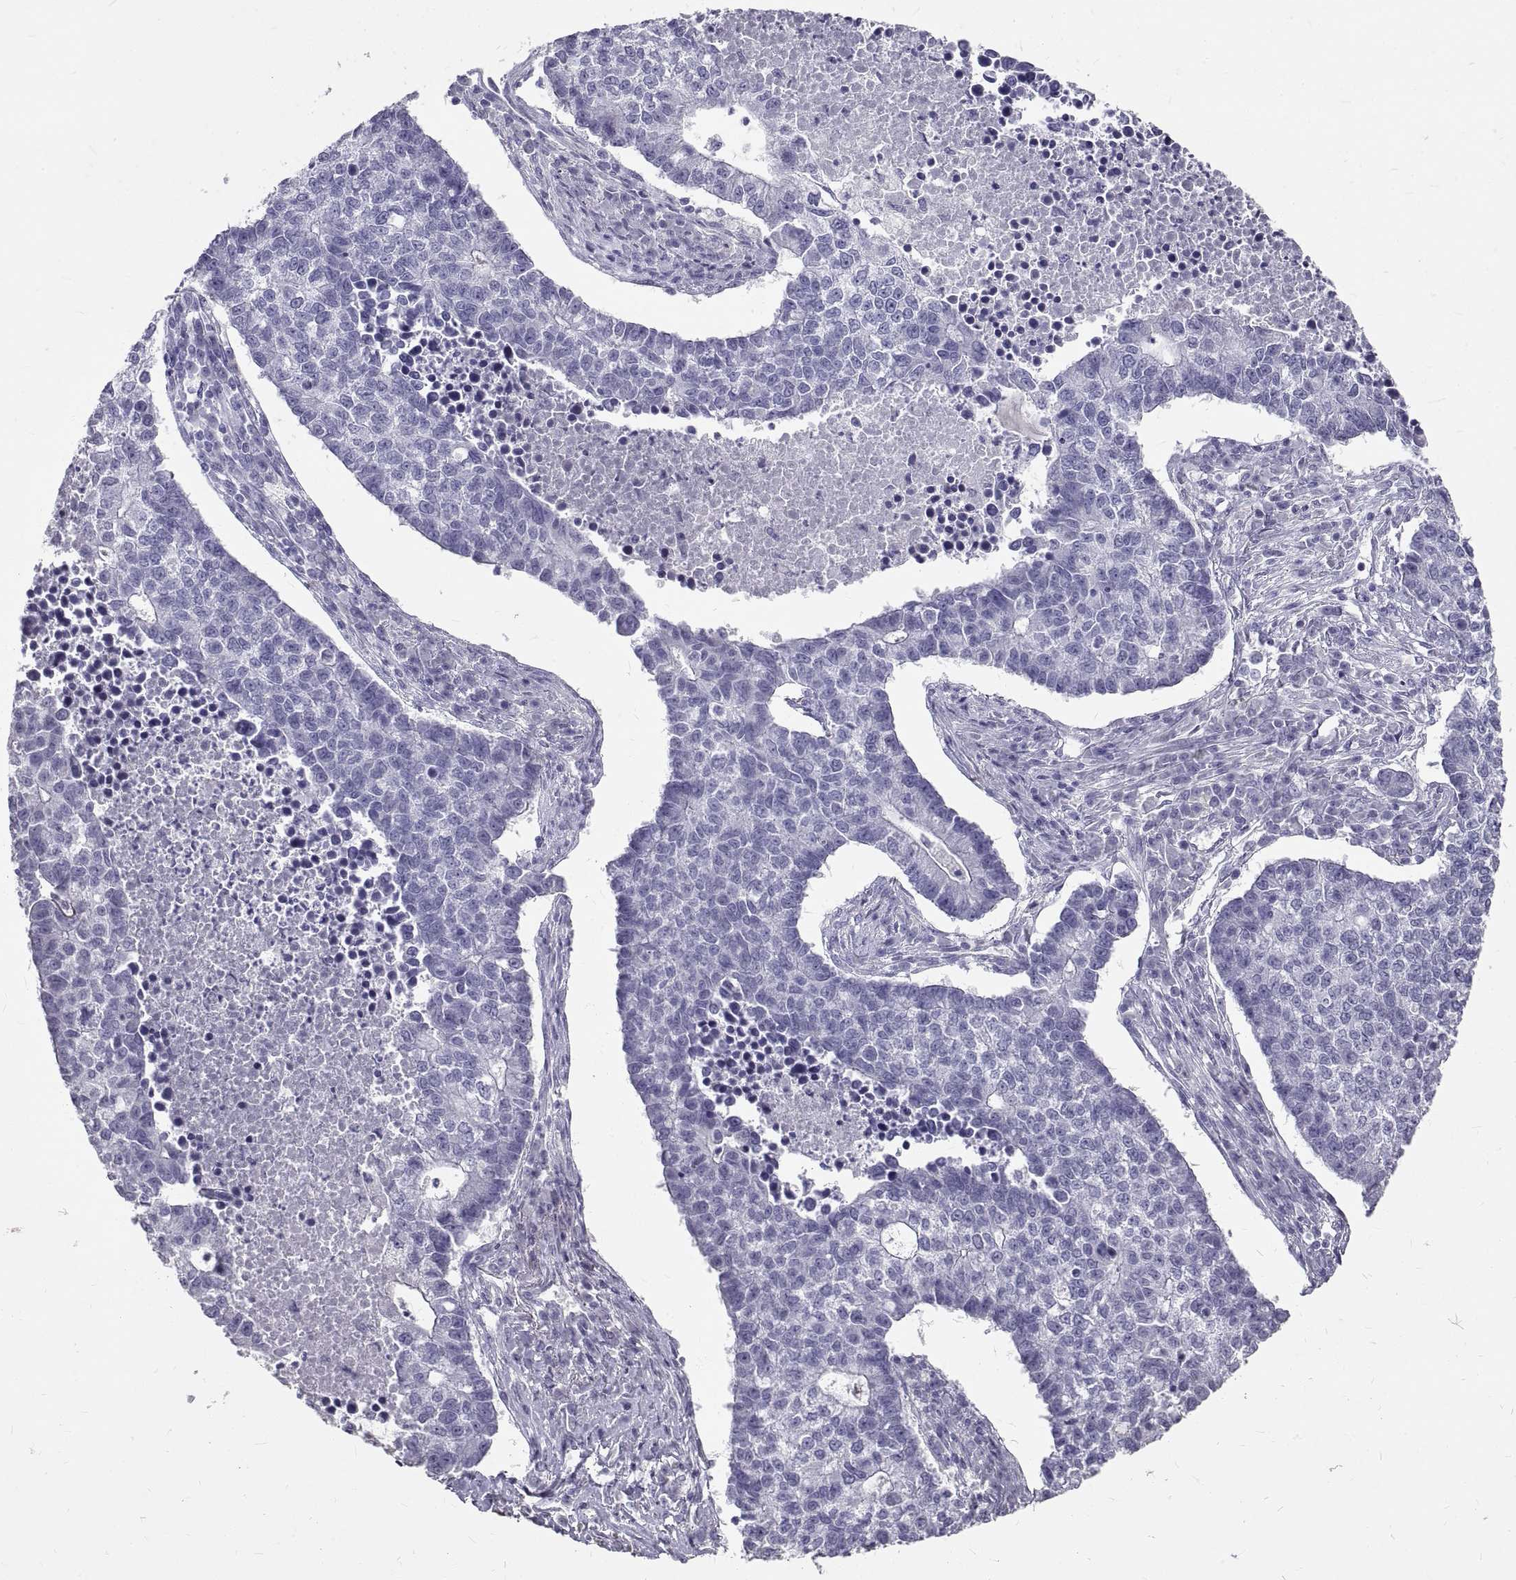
{"staining": {"intensity": "negative", "quantity": "none", "location": "none"}, "tissue": "lung cancer", "cell_type": "Tumor cells", "image_type": "cancer", "snomed": [{"axis": "morphology", "description": "Adenocarcinoma, NOS"}, {"axis": "topography", "description": "Lung"}], "caption": "The histopathology image displays no staining of tumor cells in adenocarcinoma (lung). (Brightfield microscopy of DAB IHC at high magnification).", "gene": "GNG12", "patient": {"sex": "male", "age": 57}}